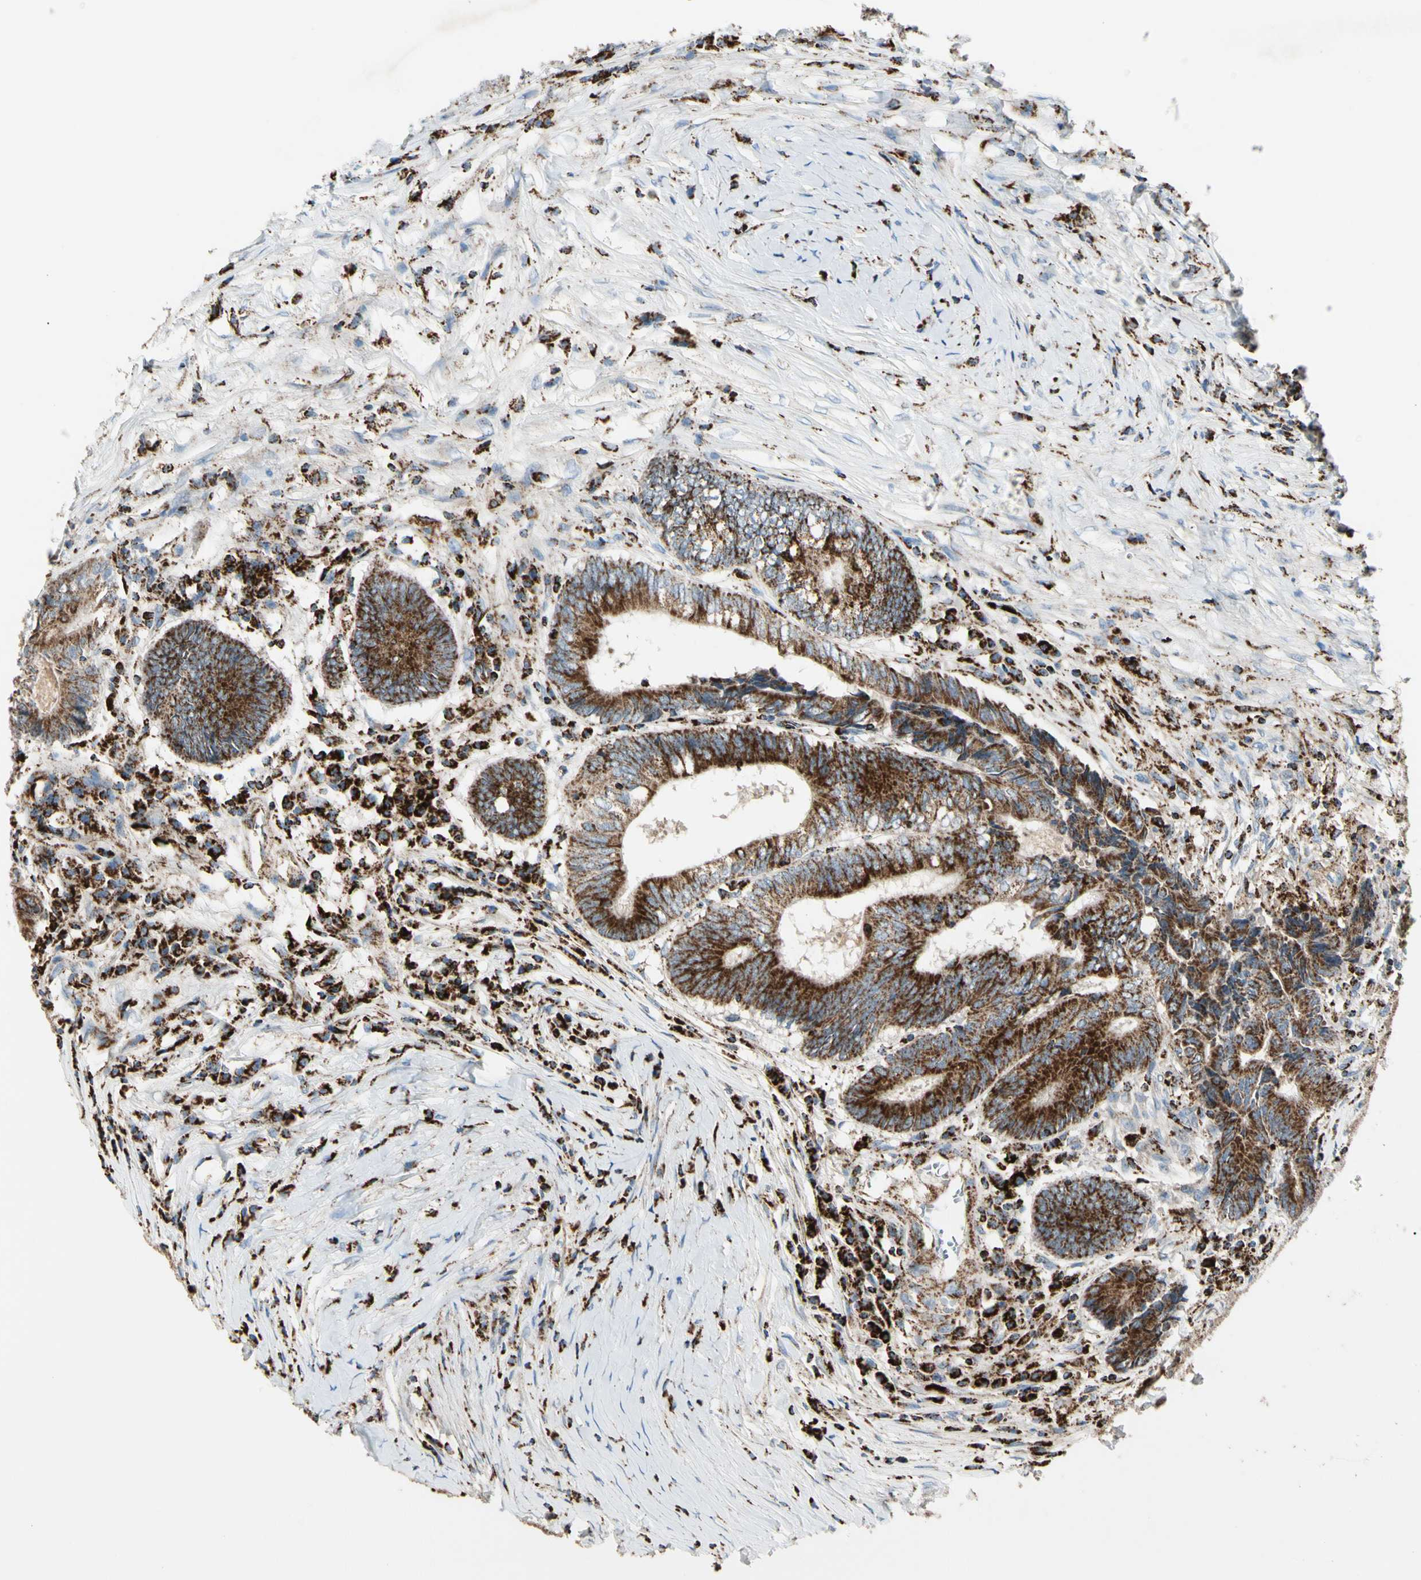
{"staining": {"intensity": "strong", "quantity": ">75%", "location": "cytoplasmic/membranous"}, "tissue": "colorectal cancer", "cell_type": "Tumor cells", "image_type": "cancer", "snomed": [{"axis": "morphology", "description": "Adenocarcinoma, NOS"}, {"axis": "topography", "description": "Rectum"}], "caption": "Colorectal adenocarcinoma tissue reveals strong cytoplasmic/membranous staining in approximately >75% of tumor cells The staining is performed using DAB brown chromogen to label protein expression. The nuclei are counter-stained blue using hematoxylin.", "gene": "ME2", "patient": {"sex": "male", "age": 63}}